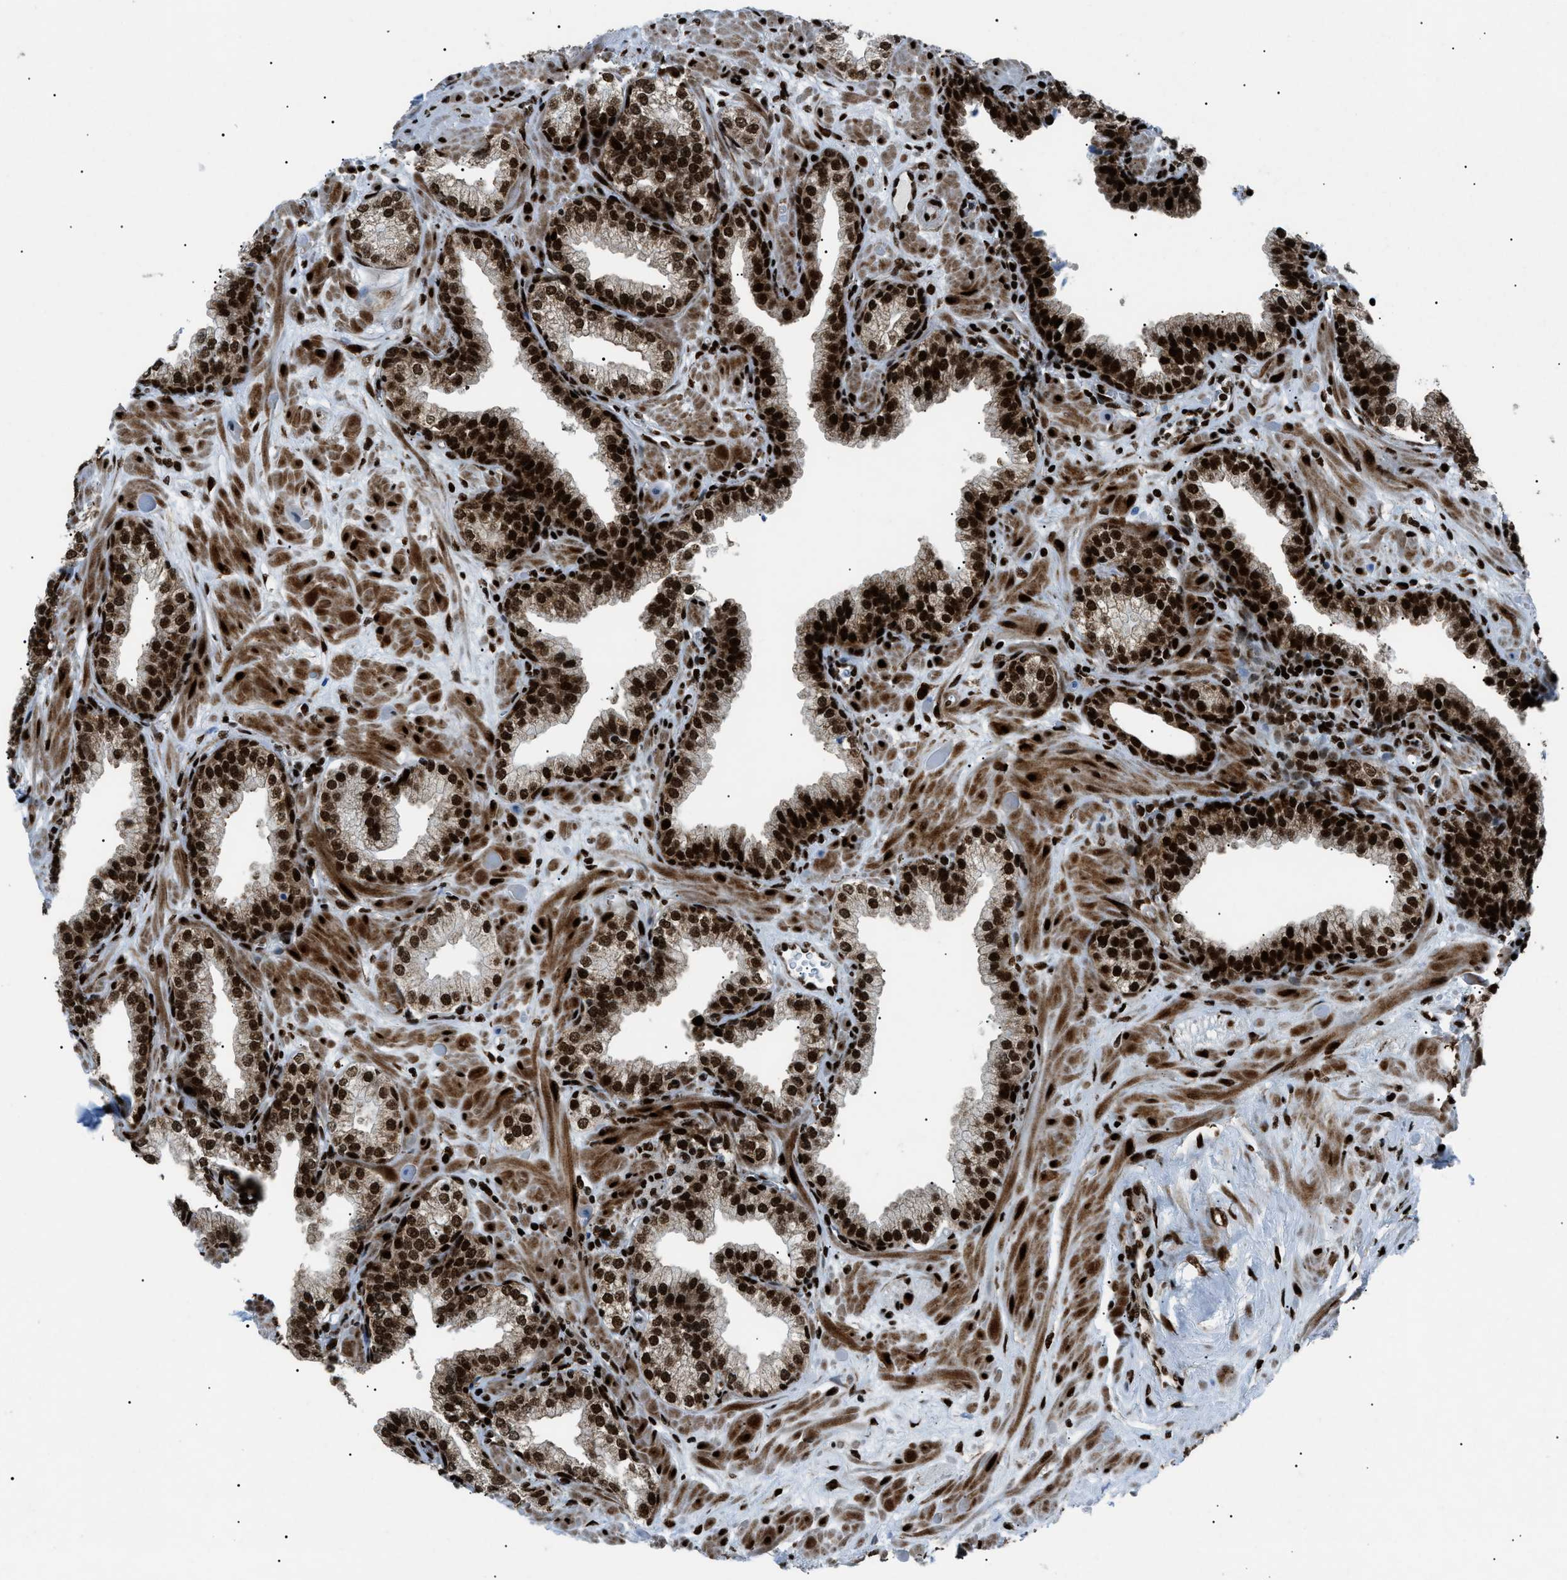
{"staining": {"intensity": "strong", "quantity": ">75%", "location": "nuclear"}, "tissue": "prostate", "cell_type": "Glandular cells", "image_type": "normal", "snomed": [{"axis": "morphology", "description": "Normal tissue, NOS"}, {"axis": "morphology", "description": "Urothelial carcinoma, Low grade"}, {"axis": "topography", "description": "Urinary bladder"}, {"axis": "topography", "description": "Prostate"}], "caption": "A brown stain shows strong nuclear staining of a protein in glandular cells of benign human prostate.", "gene": "HNRNPK", "patient": {"sex": "male", "age": 60}}